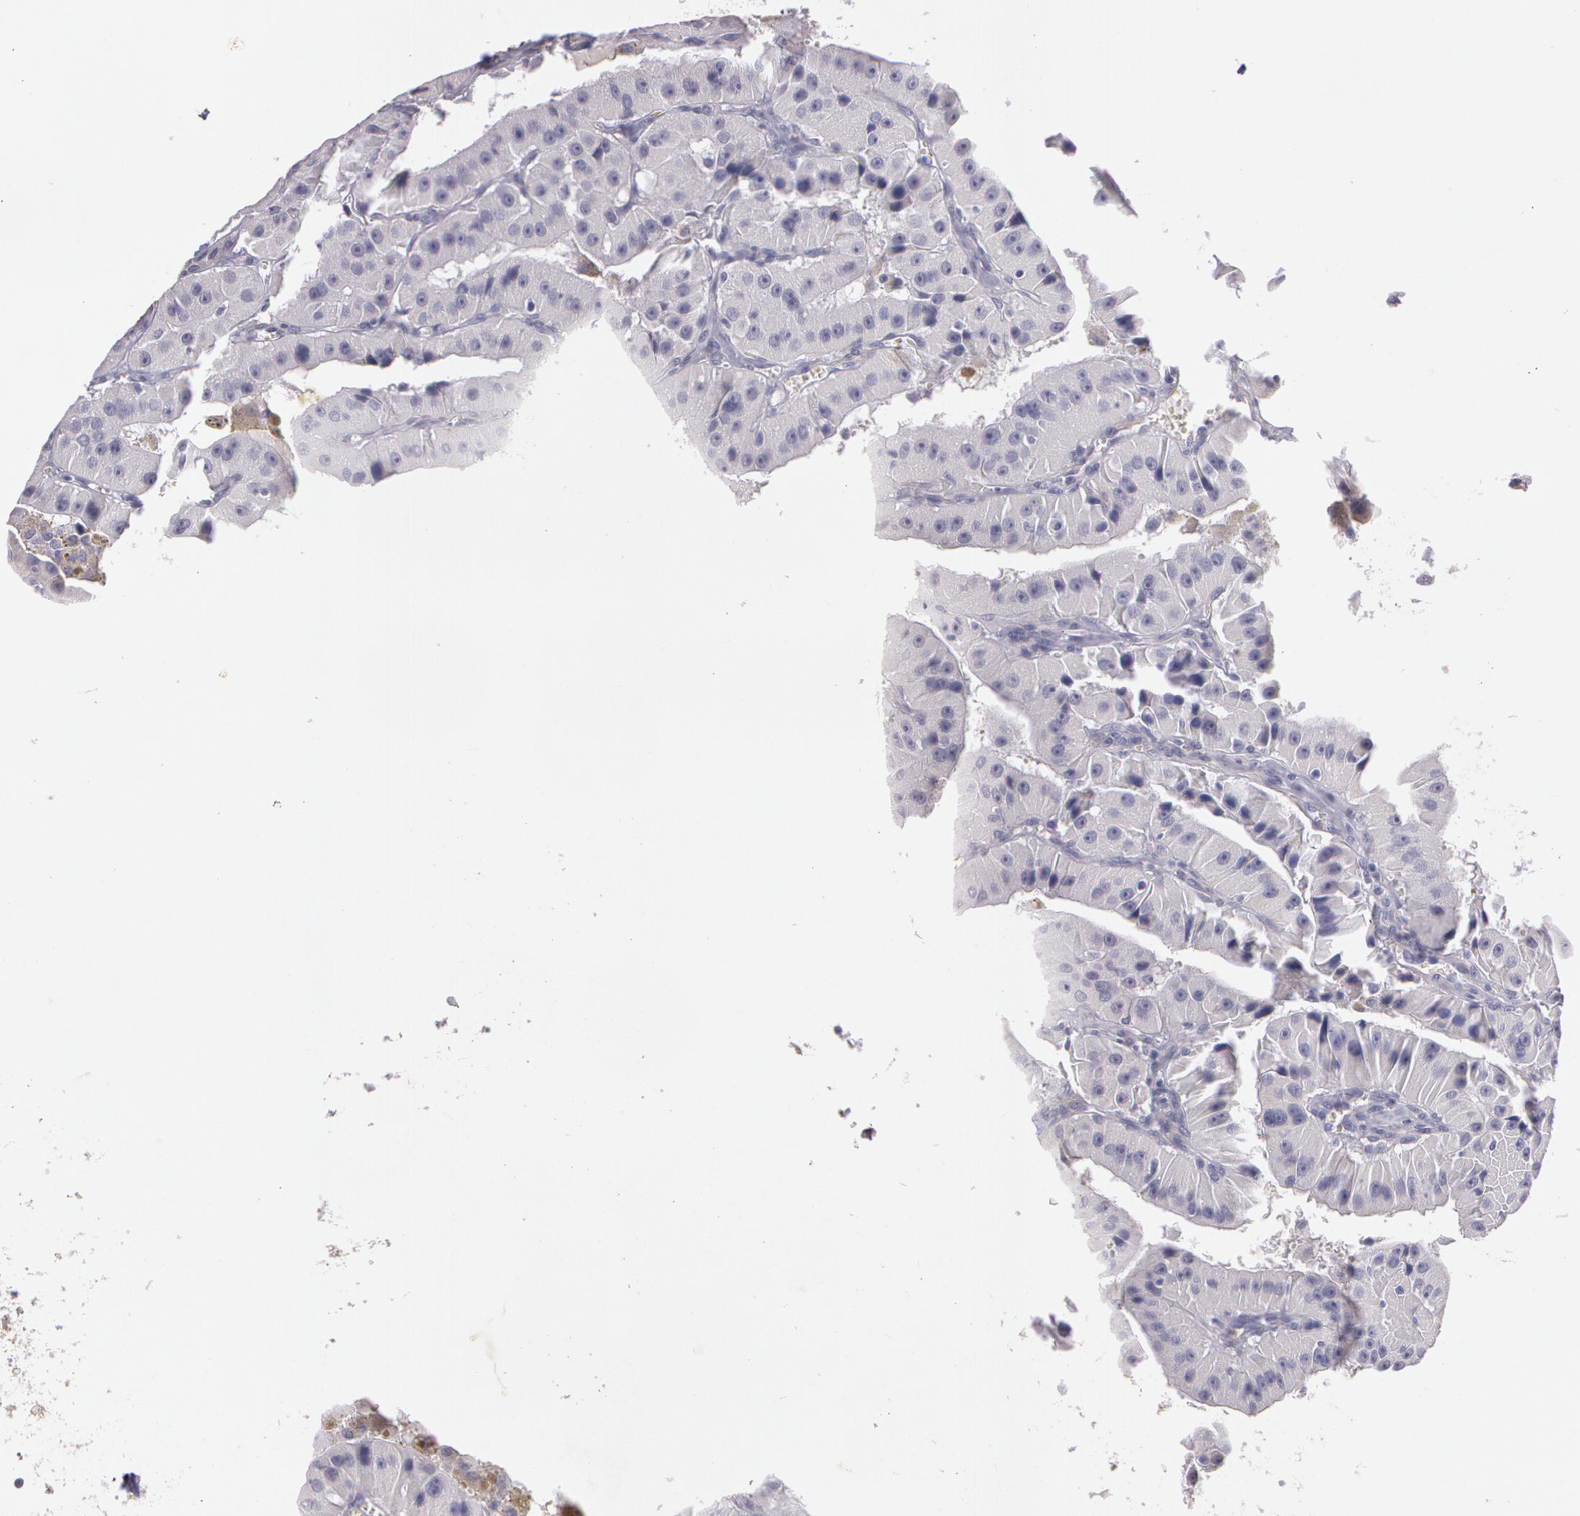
{"staining": {"intensity": "negative", "quantity": "none", "location": "none"}, "tissue": "thyroid cancer", "cell_type": "Tumor cells", "image_type": "cancer", "snomed": [{"axis": "morphology", "description": "Carcinoma, NOS"}, {"axis": "topography", "description": "Thyroid gland"}], "caption": "Immunohistochemical staining of human thyroid carcinoma shows no significant staining in tumor cells. (Stains: DAB IHC with hematoxylin counter stain, Microscopy: brightfield microscopy at high magnification).", "gene": "G2E3", "patient": {"sex": "male", "age": 76}}